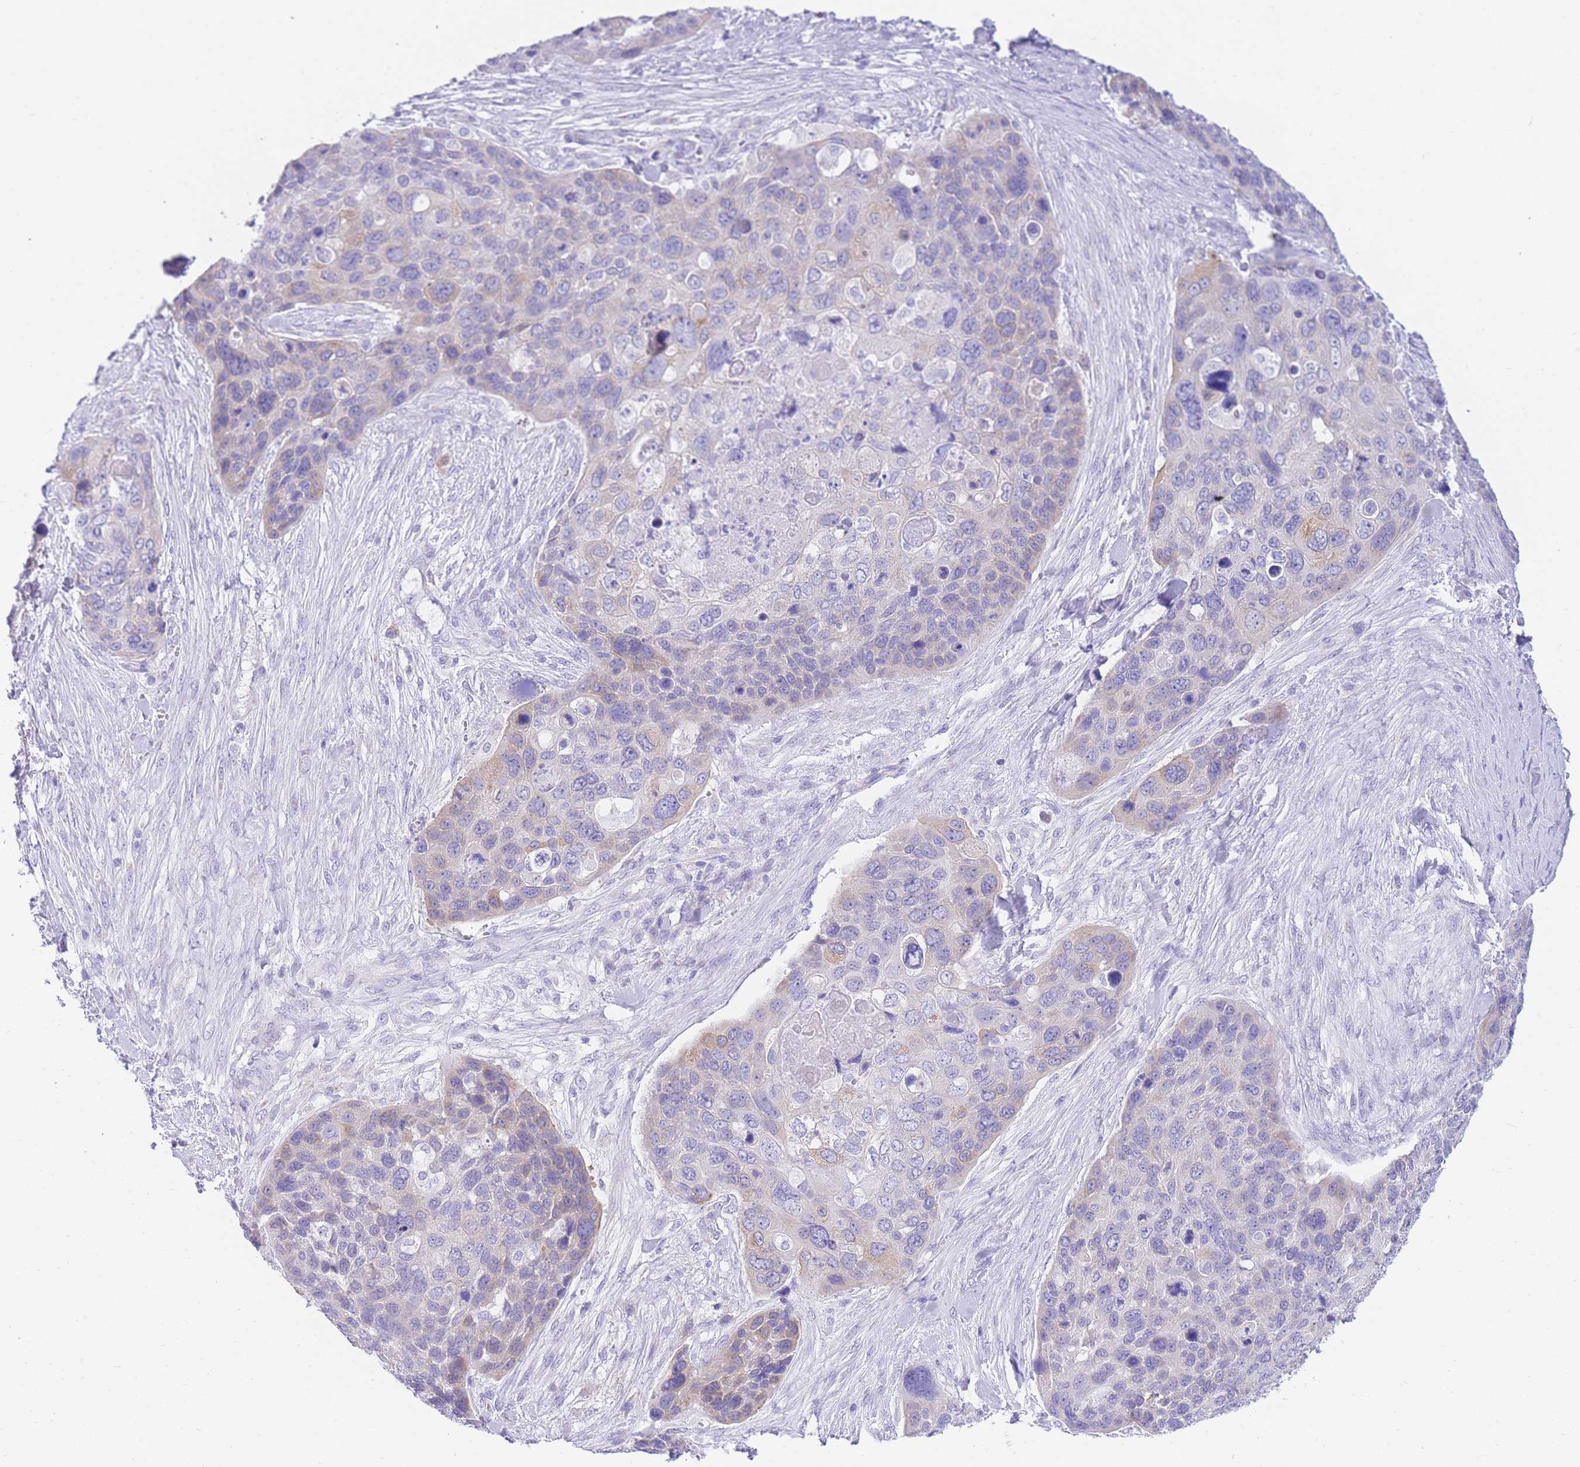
{"staining": {"intensity": "negative", "quantity": "none", "location": "none"}, "tissue": "skin cancer", "cell_type": "Tumor cells", "image_type": "cancer", "snomed": [{"axis": "morphology", "description": "Basal cell carcinoma"}, {"axis": "topography", "description": "Skin"}], "caption": "Immunohistochemistry of skin basal cell carcinoma demonstrates no expression in tumor cells.", "gene": "ACSM4", "patient": {"sex": "female", "age": 74}}